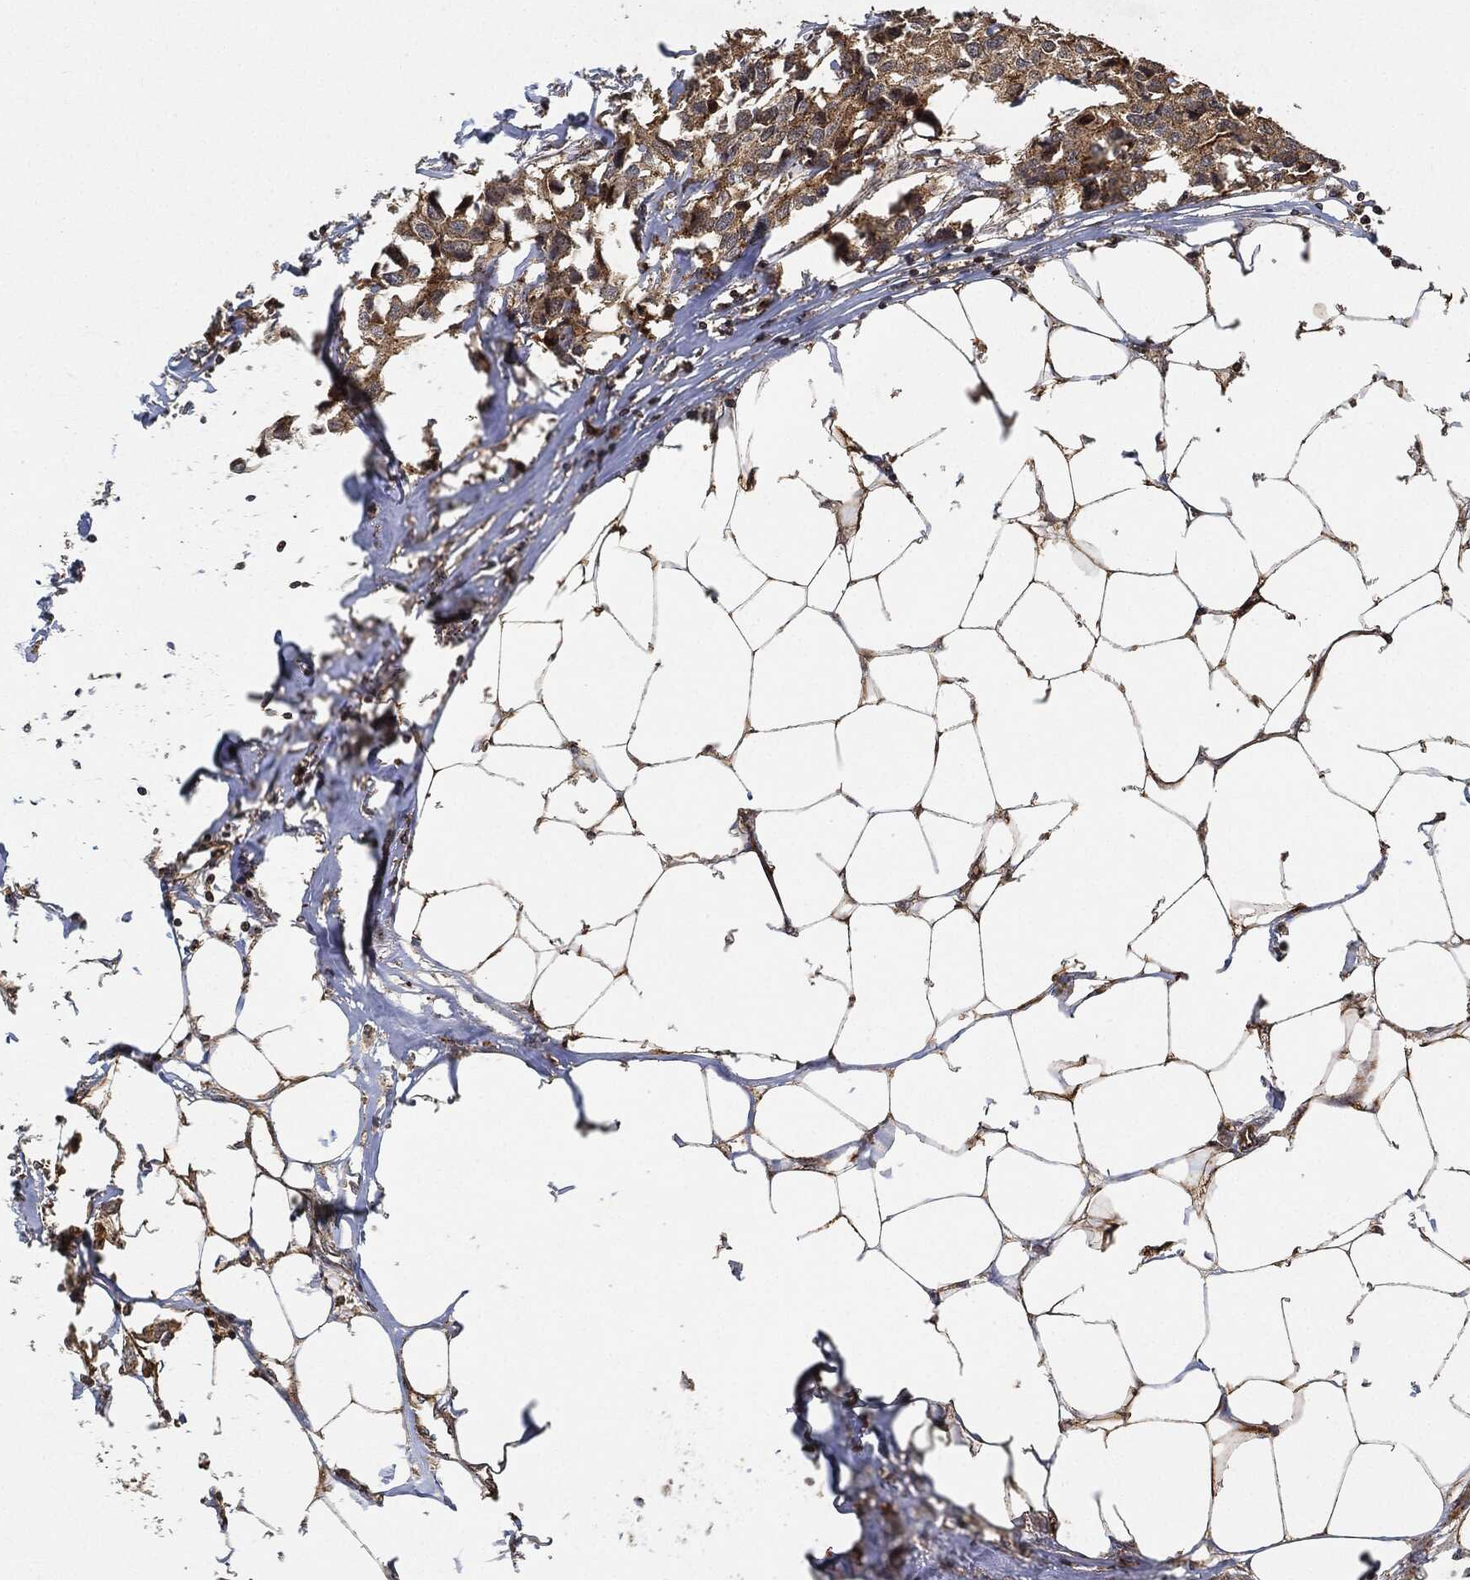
{"staining": {"intensity": "moderate", "quantity": "25%-75%", "location": "cytoplasmic/membranous"}, "tissue": "breast cancer", "cell_type": "Tumor cells", "image_type": "cancer", "snomed": [{"axis": "morphology", "description": "Duct carcinoma"}, {"axis": "topography", "description": "Breast"}], "caption": "Invasive ductal carcinoma (breast) stained for a protein (brown) exhibits moderate cytoplasmic/membranous positive positivity in approximately 25%-75% of tumor cells.", "gene": "MAP3K3", "patient": {"sex": "female", "age": 80}}